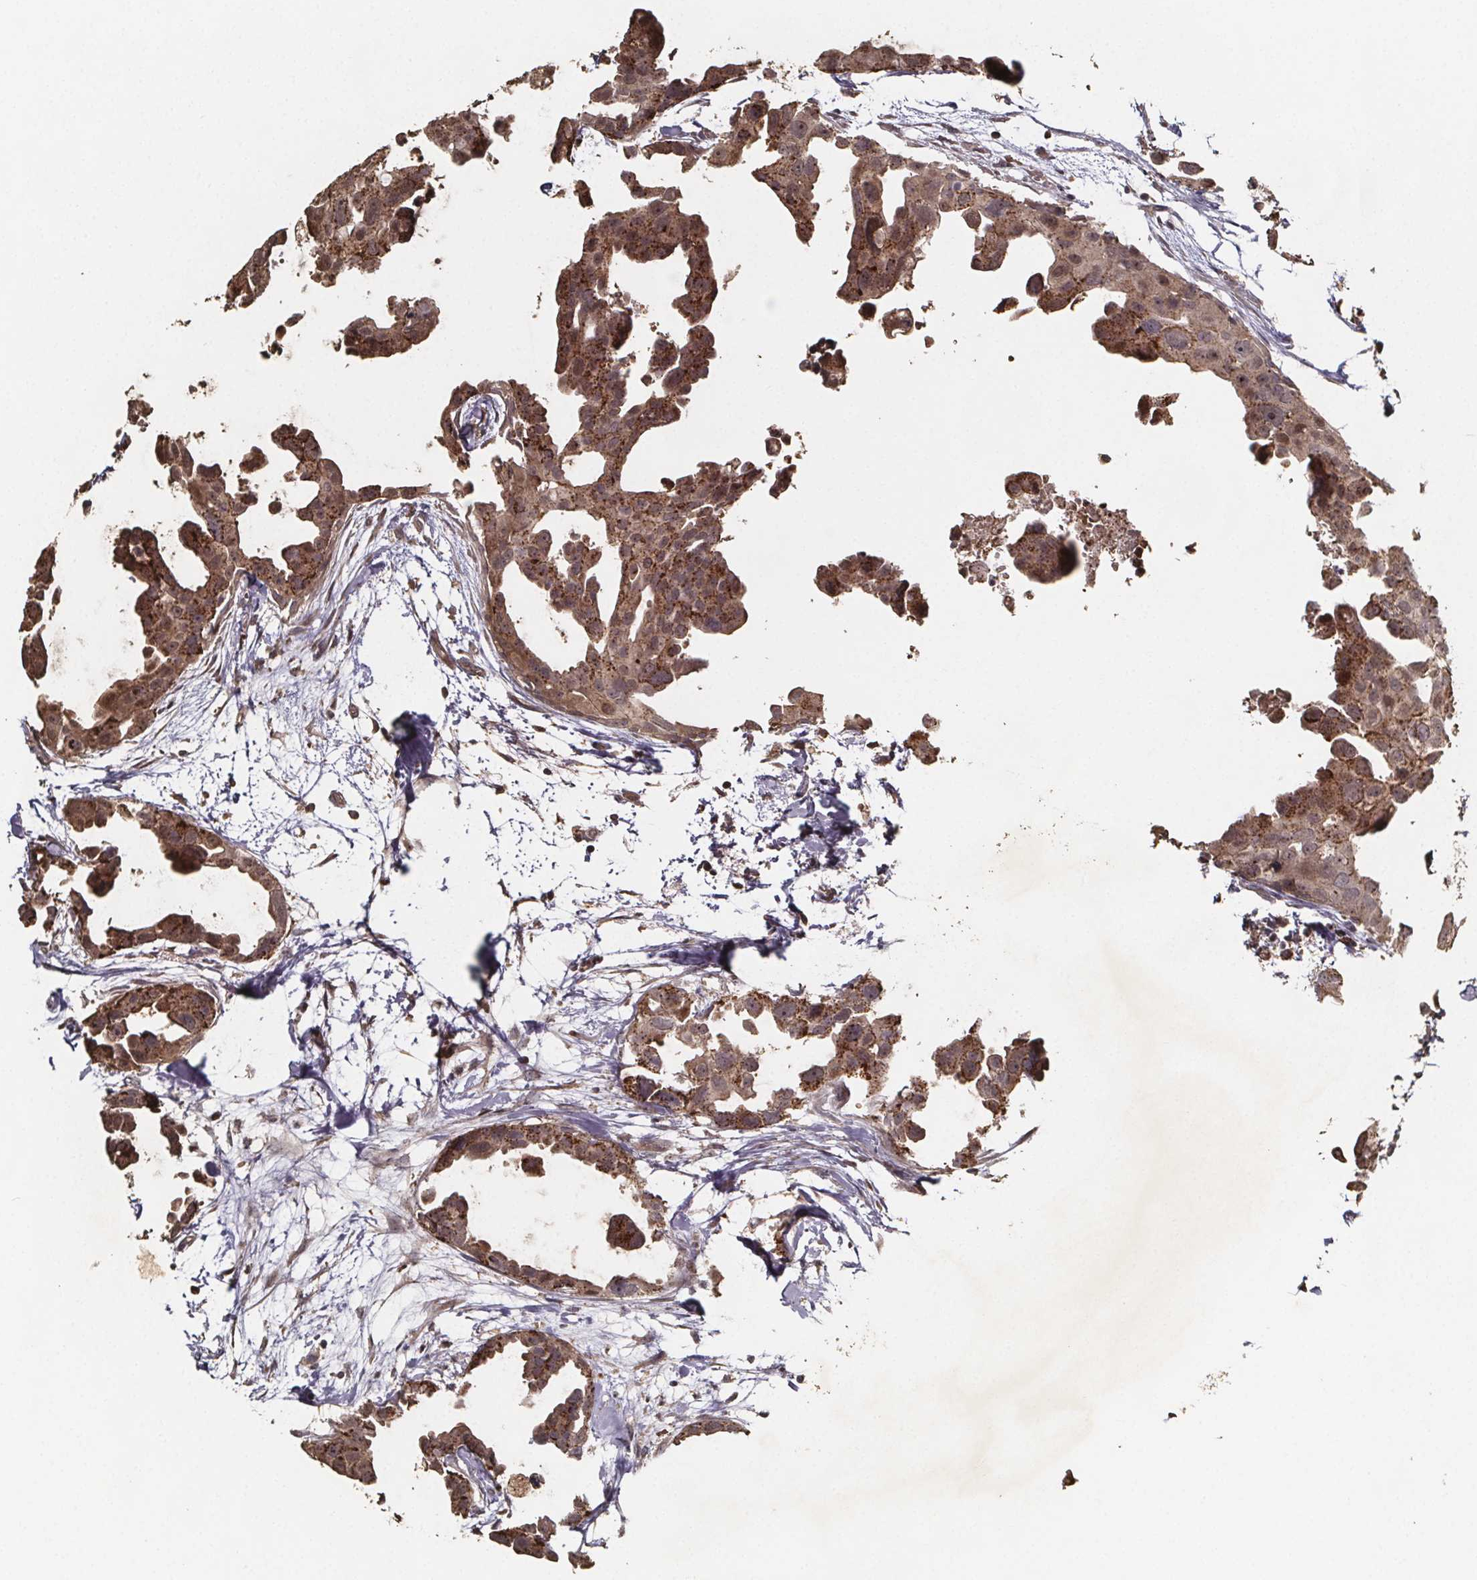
{"staining": {"intensity": "moderate", "quantity": ">75%", "location": "cytoplasmic/membranous"}, "tissue": "breast cancer", "cell_type": "Tumor cells", "image_type": "cancer", "snomed": [{"axis": "morphology", "description": "Duct carcinoma"}, {"axis": "topography", "description": "Breast"}], "caption": "This micrograph exhibits immunohistochemistry (IHC) staining of breast infiltrating ductal carcinoma, with medium moderate cytoplasmic/membranous positivity in about >75% of tumor cells.", "gene": "ZNF879", "patient": {"sex": "female", "age": 38}}